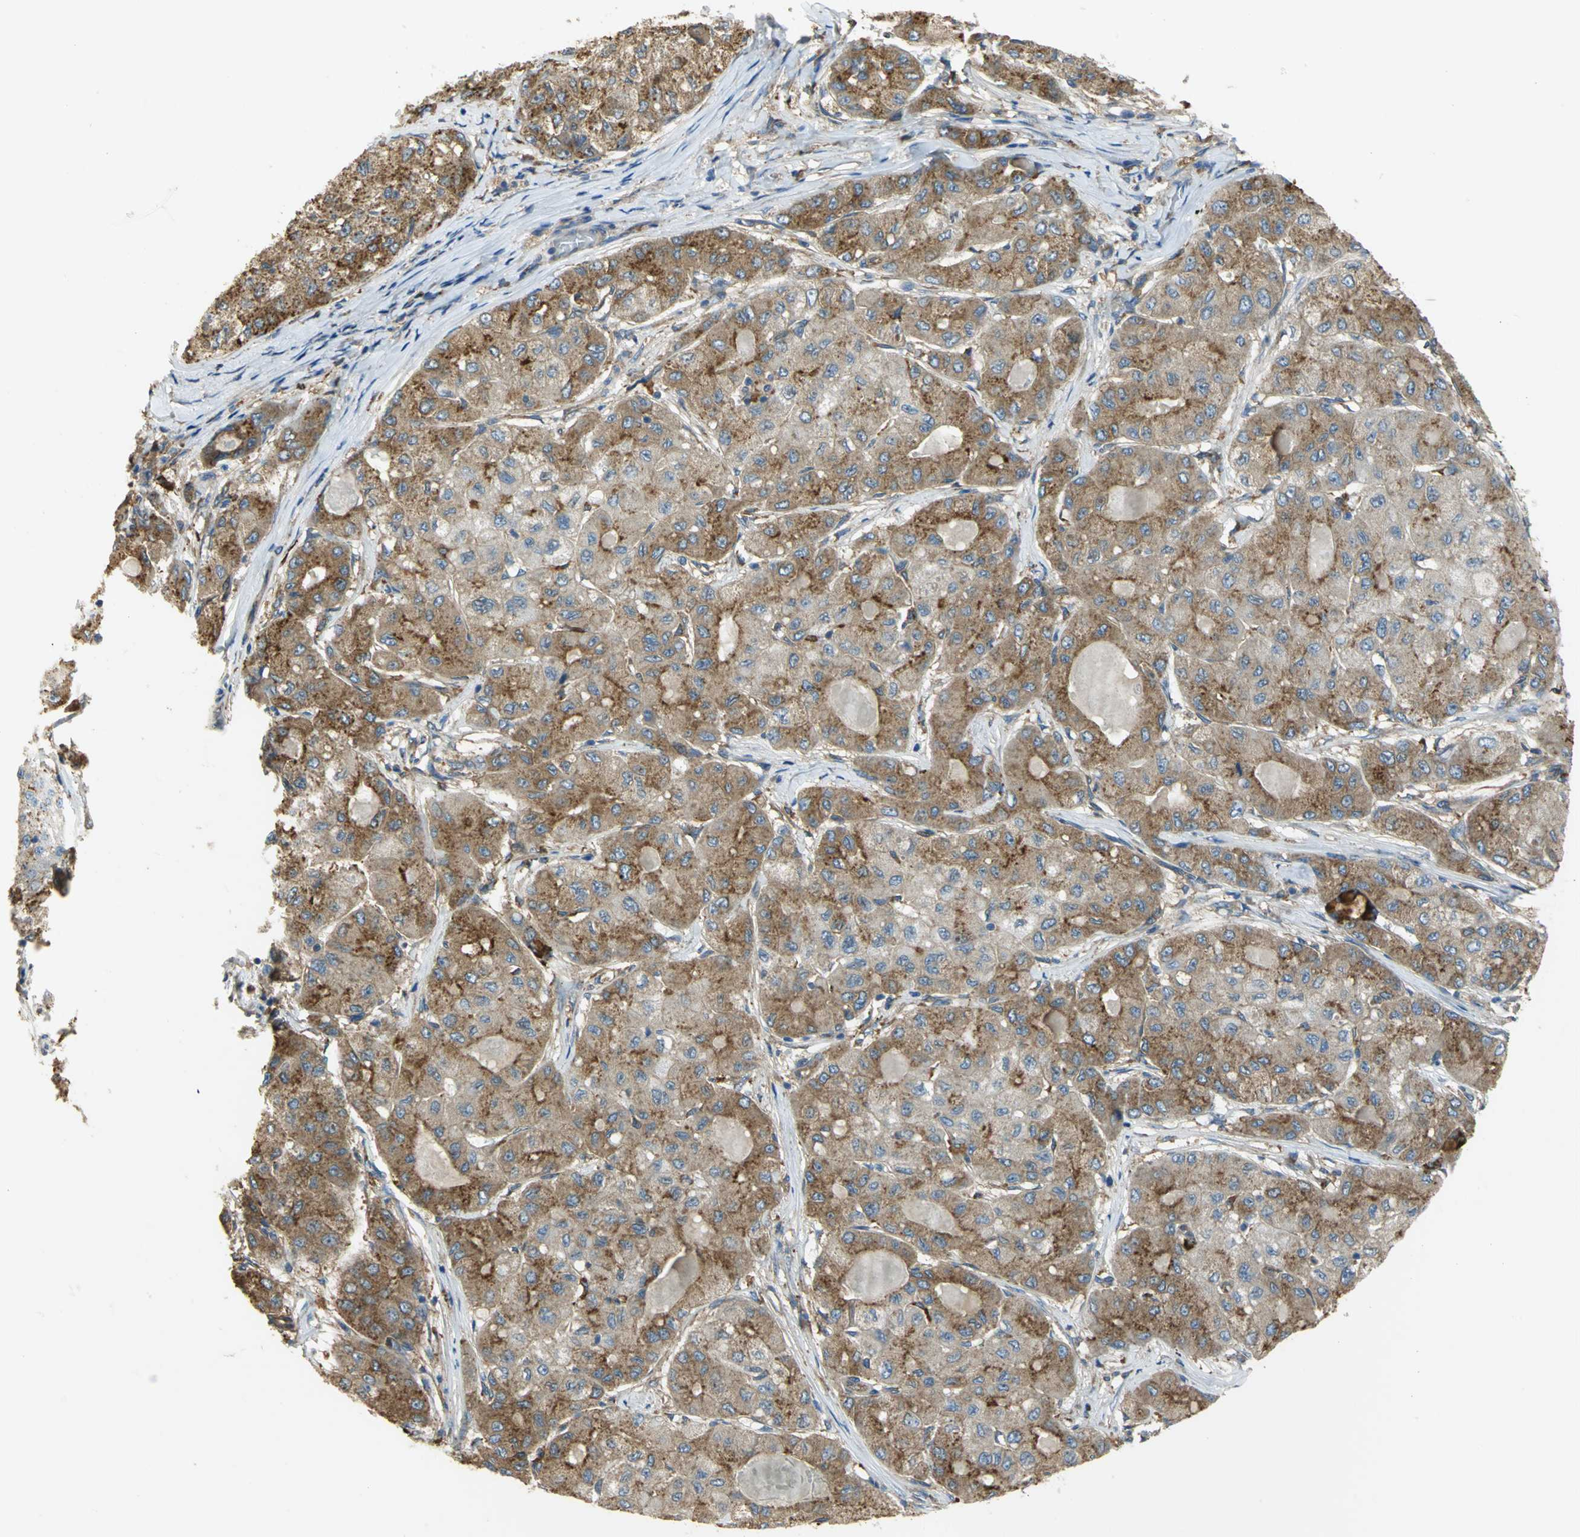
{"staining": {"intensity": "moderate", "quantity": ">75%", "location": "cytoplasmic/membranous"}, "tissue": "liver cancer", "cell_type": "Tumor cells", "image_type": "cancer", "snomed": [{"axis": "morphology", "description": "Carcinoma, Hepatocellular, NOS"}, {"axis": "topography", "description": "Liver"}], "caption": "IHC of liver cancer displays medium levels of moderate cytoplasmic/membranous positivity in about >75% of tumor cells.", "gene": "DIAPH2", "patient": {"sex": "male", "age": 80}}